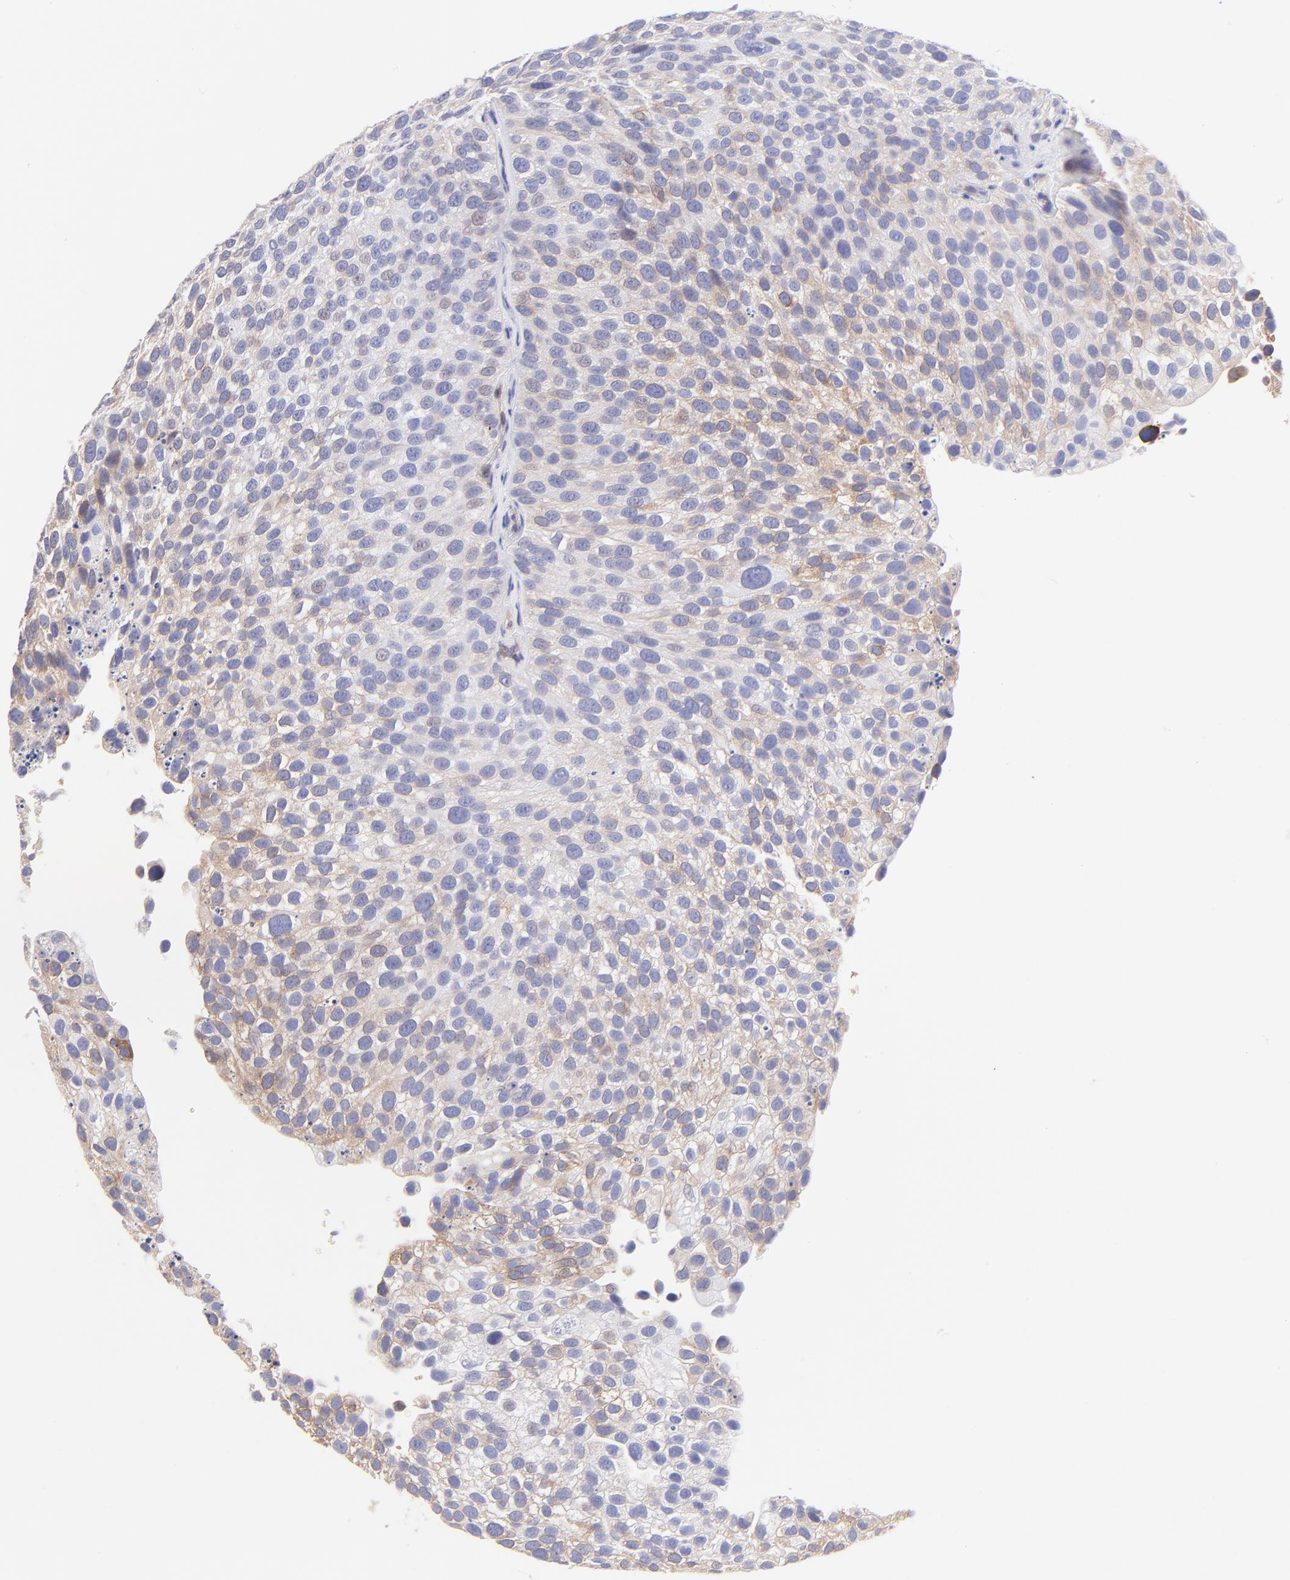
{"staining": {"intensity": "moderate", "quantity": "25%-75%", "location": "cytoplasmic/membranous"}, "tissue": "urothelial cancer", "cell_type": "Tumor cells", "image_type": "cancer", "snomed": [{"axis": "morphology", "description": "Urothelial carcinoma, High grade"}, {"axis": "topography", "description": "Urinary bladder"}], "caption": "Approximately 25%-75% of tumor cells in human urothelial cancer reveal moderate cytoplasmic/membranous protein positivity as visualized by brown immunohistochemical staining.", "gene": "IRAG2", "patient": {"sex": "male", "age": 72}}